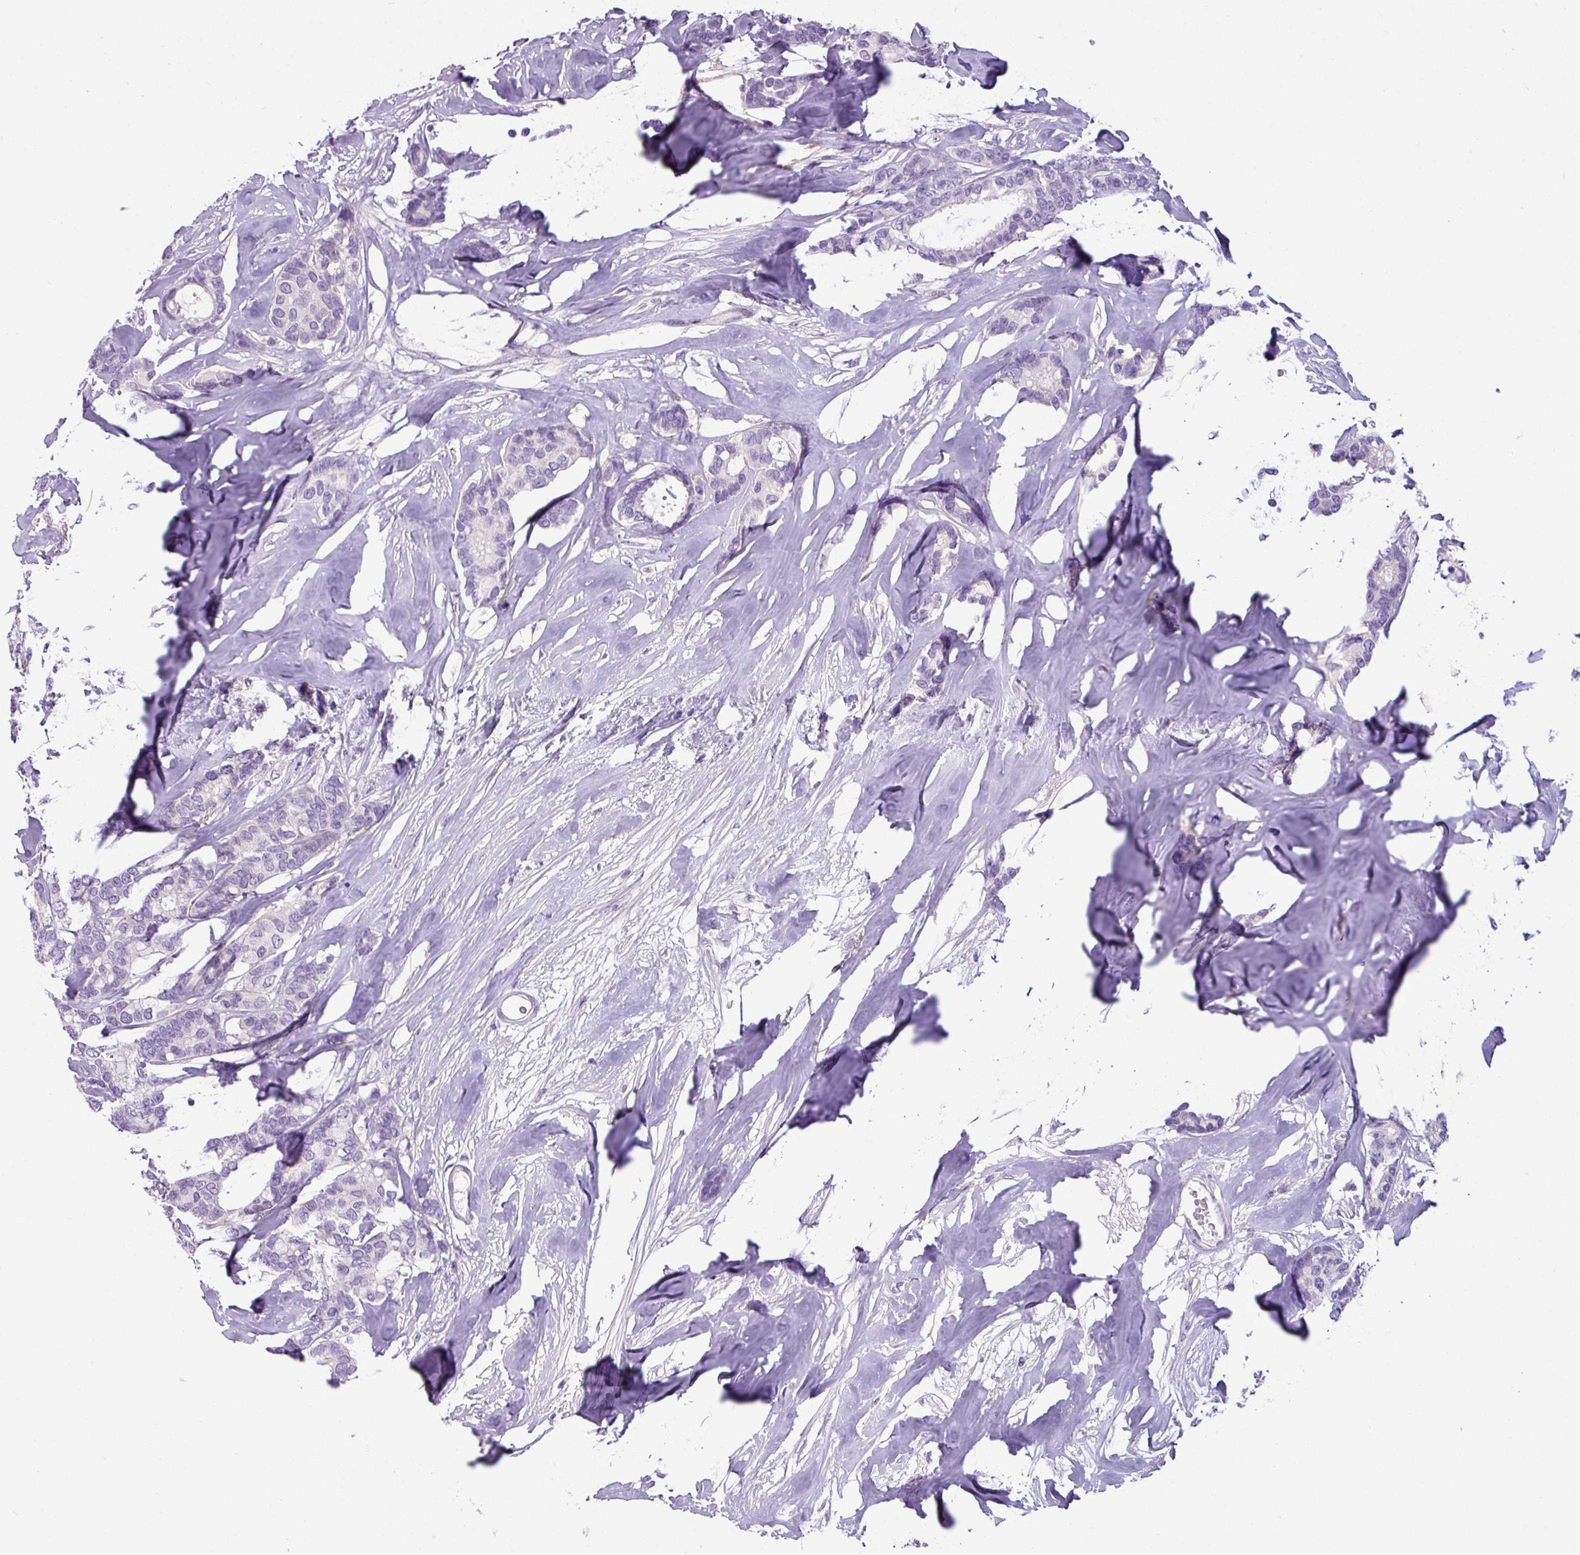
{"staining": {"intensity": "negative", "quantity": "none", "location": "none"}, "tissue": "breast cancer", "cell_type": "Tumor cells", "image_type": "cancer", "snomed": [{"axis": "morphology", "description": "Duct carcinoma"}, {"axis": "topography", "description": "Breast"}], "caption": "Intraductal carcinoma (breast) was stained to show a protein in brown. There is no significant expression in tumor cells.", "gene": "TMEM178B", "patient": {"sex": "female", "age": 87}}